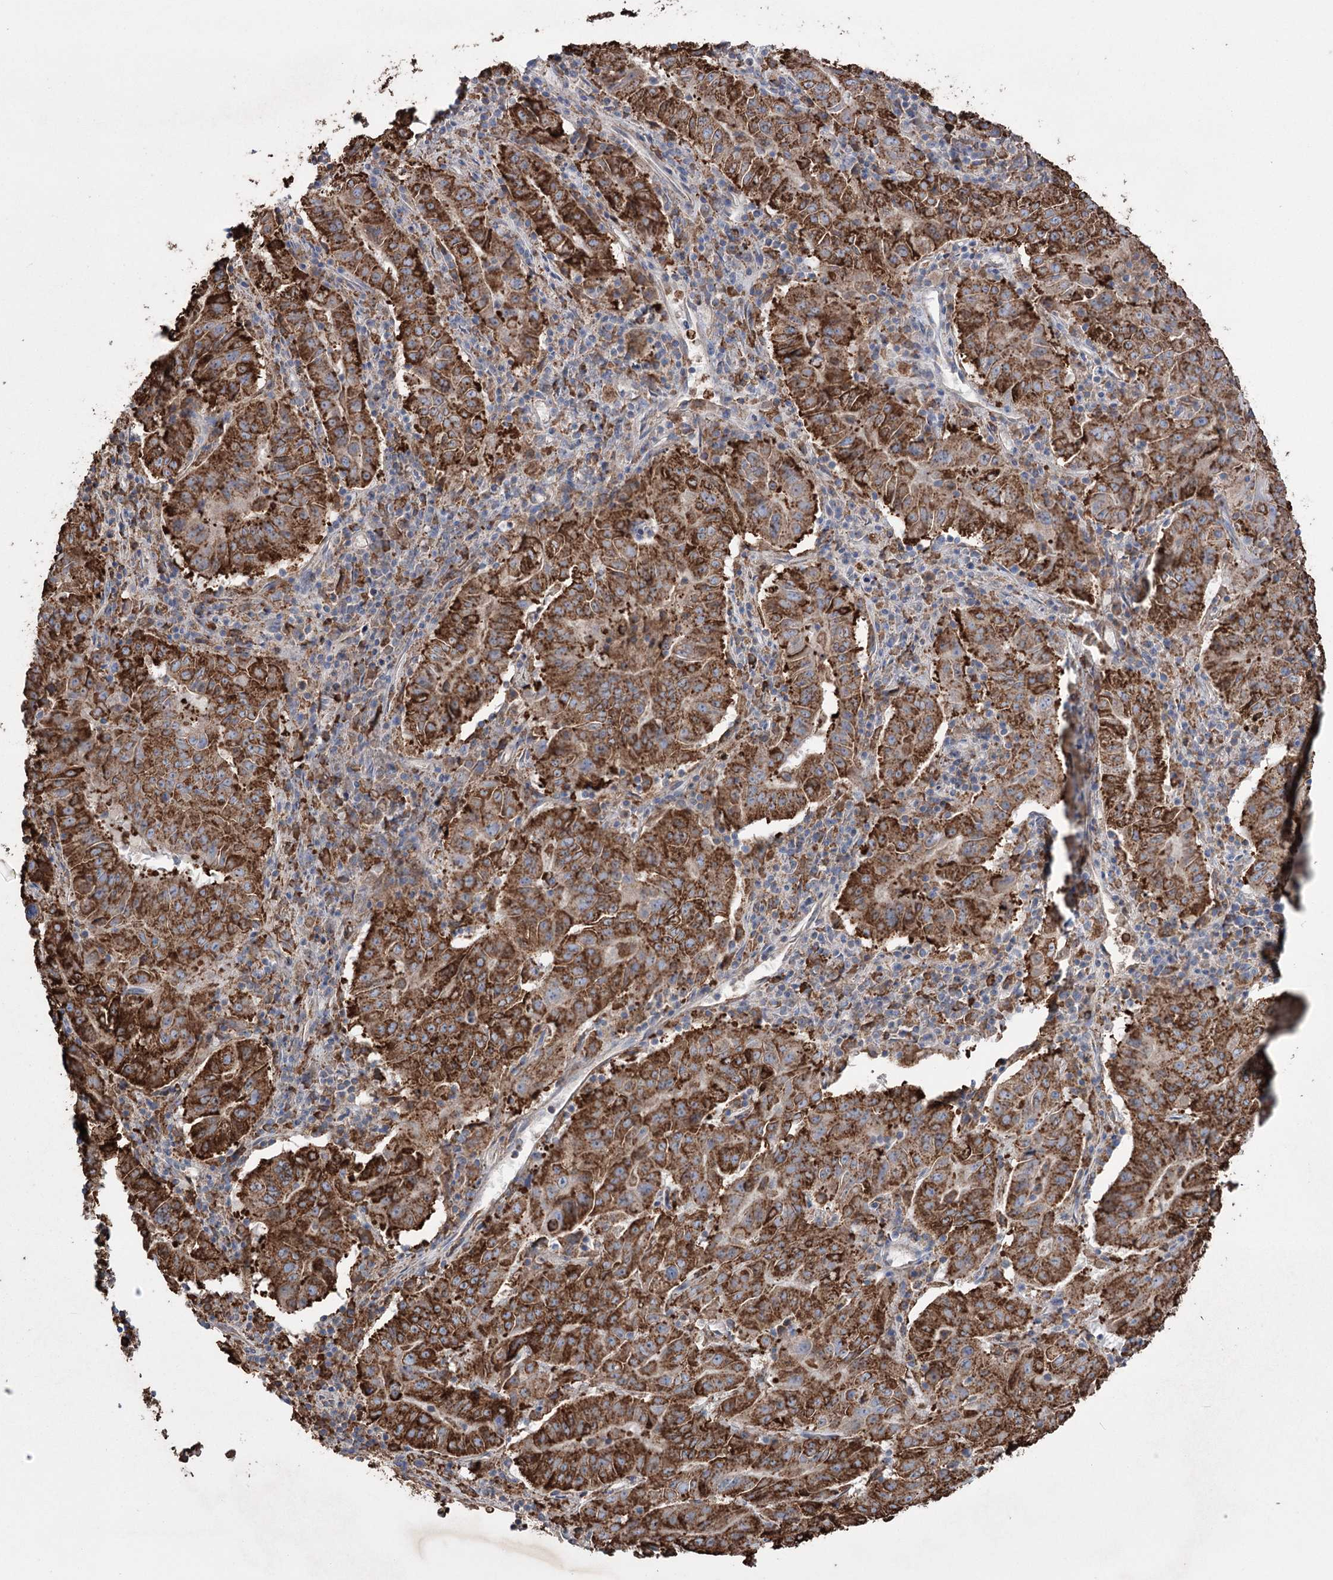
{"staining": {"intensity": "strong", "quantity": ">75%", "location": "cytoplasmic/membranous"}, "tissue": "pancreatic cancer", "cell_type": "Tumor cells", "image_type": "cancer", "snomed": [{"axis": "morphology", "description": "Adenocarcinoma, NOS"}, {"axis": "topography", "description": "Pancreas"}], "caption": "The histopathology image demonstrates immunohistochemical staining of pancreatic cancer. There is strong cytoplasmic/membranous expression is identified in about >75% of tumor cells.", "gene": "TRIM71", "patient": {"sex": "male", "age": 63}}